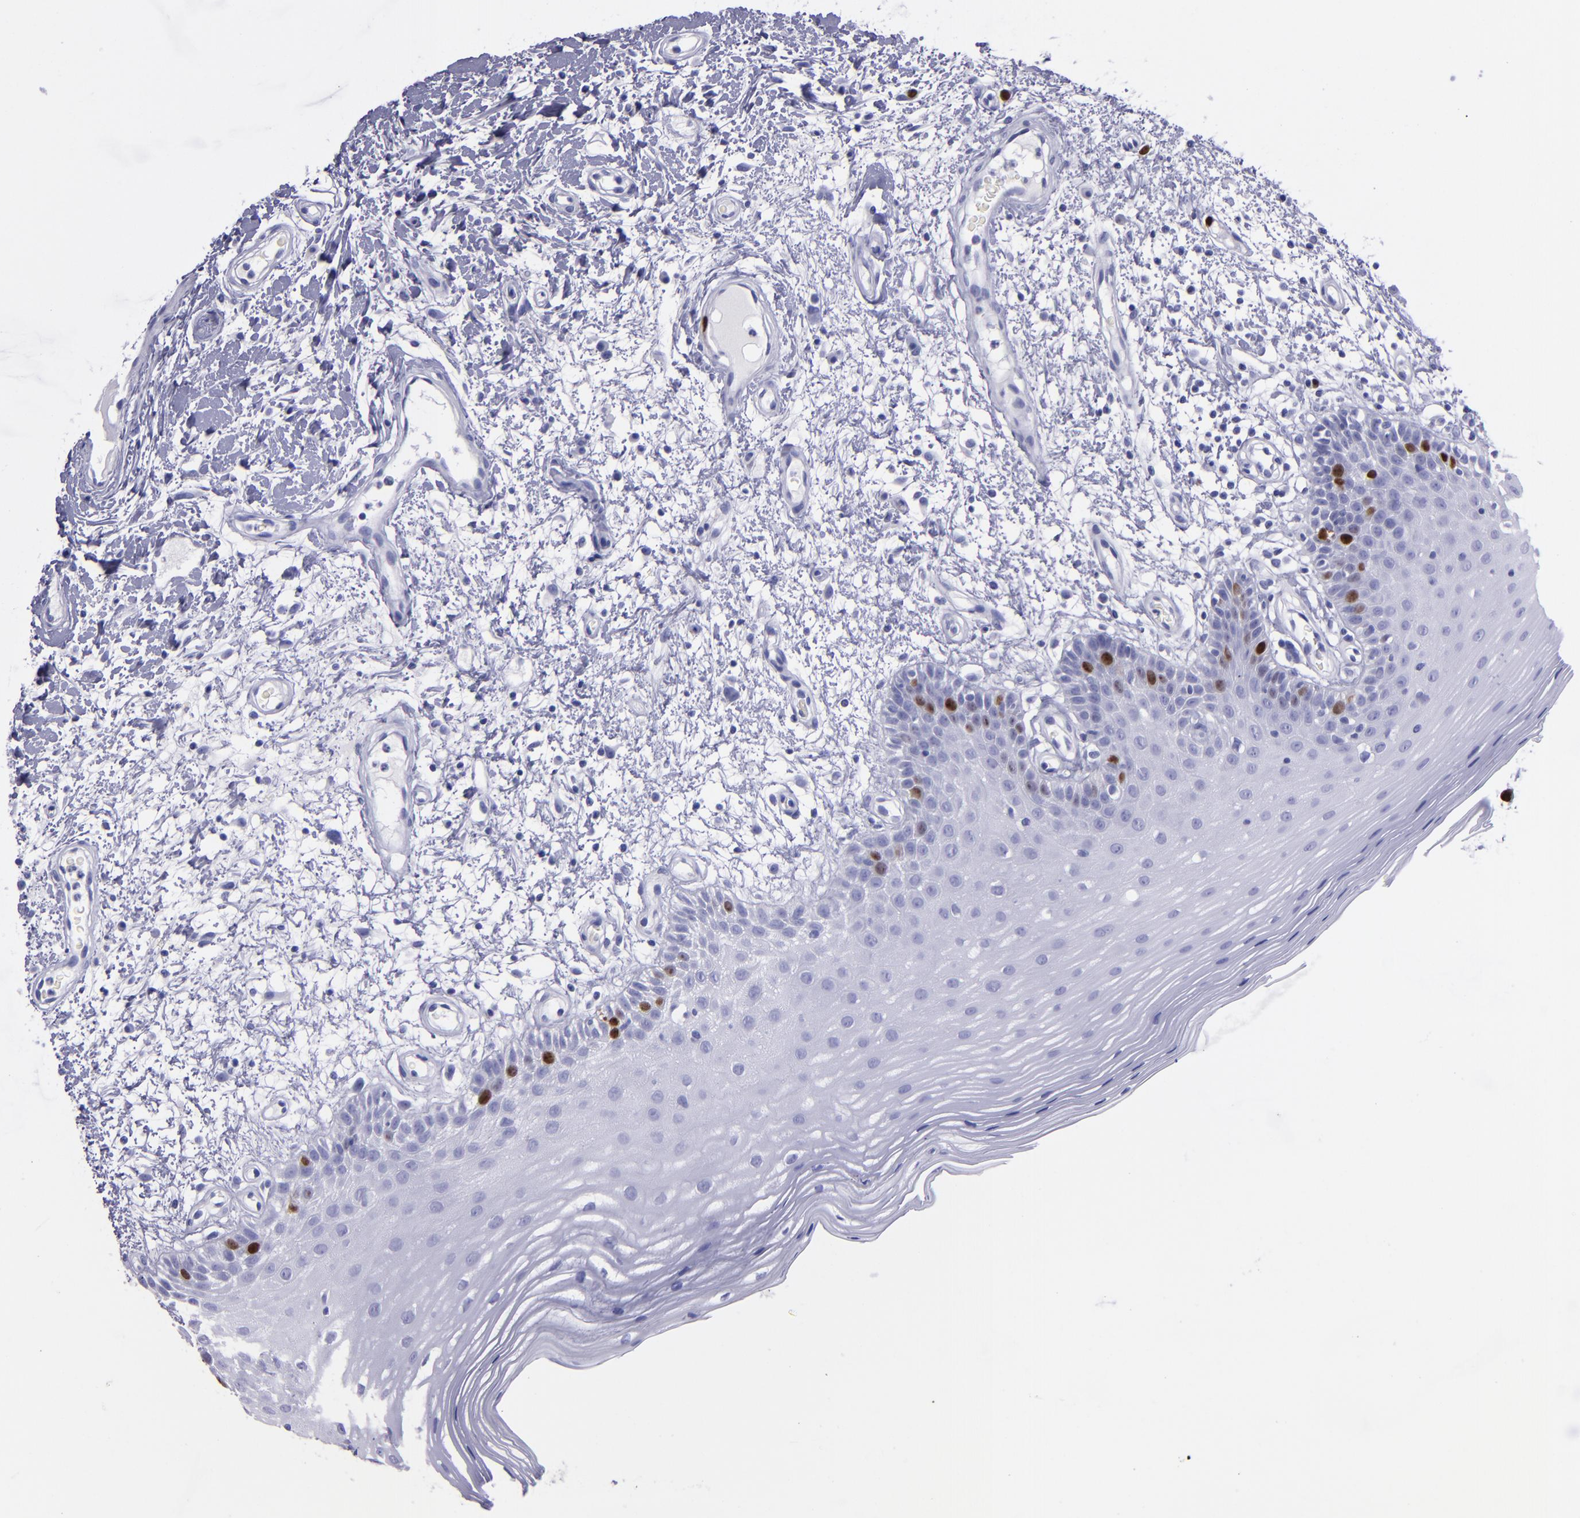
{"staining": {"intensity": "strong", "quantity": "<25%", "location": "nuclear"}, "tissue": "oral mucosa", "cell_type": "Squamous epithelial cells", "image_type": "normal", "snomed": [{"axis": "morphology", "description": "Normal tissue, NOS"}, {"axis": "morphology", "description": "Squamous cell carcinoma, NOS"}, {"axis": "topography", "description": "Skeletal muscle"}, {"axis": "topography", "description": "Oral tissue"}, {"axis": "topography", "description": "Head-Neck"}], "caption": "An image showing strong nuclear expression in about <25% of squamous epithelial cells in benign oral mucosa, as visualized by brown immunohistochemical staining.", "gene": "TOP2A", "patient": {"sex": "male", "age": 71}}